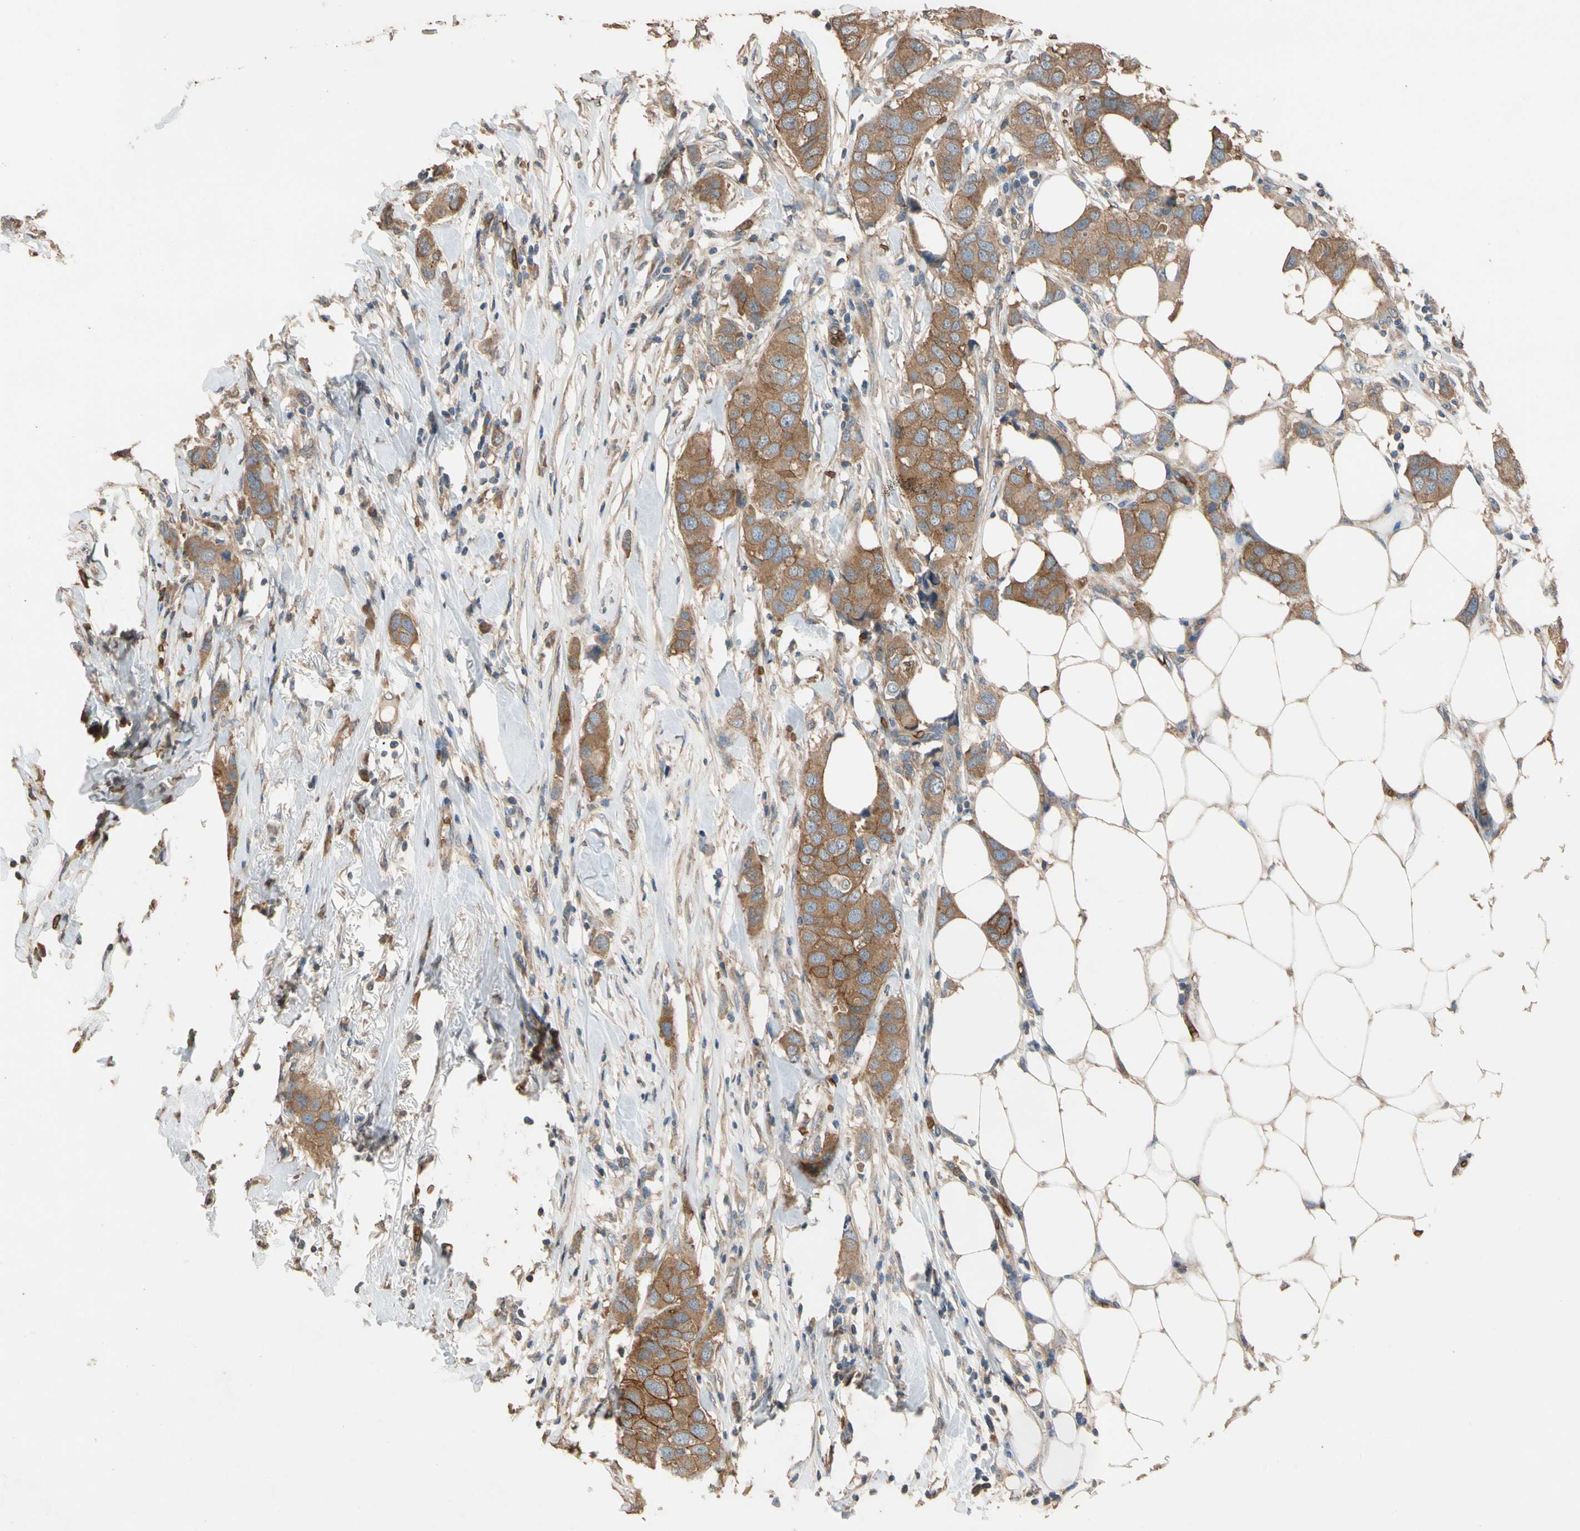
{"staining": {"intensity": "moderate", "quantity": ">75%", "location": "cytoplasmic/membranous"}, "tissue": "breast cancer", "cell_type": "Tumor cells", "image_type": "cancer", "snomed": [{"axis": "morphology", "description": "Duct carcinoma"}, {"axis": "topography", "description": "Breast"}], "caption": "The image exhibits a brown stain indicating the presence of a protein in the cytoplasmic/membranous of tumor cells in breast cancer.", "gene": "RIOK2", "patient": {"sex": "female", "age": 50}}